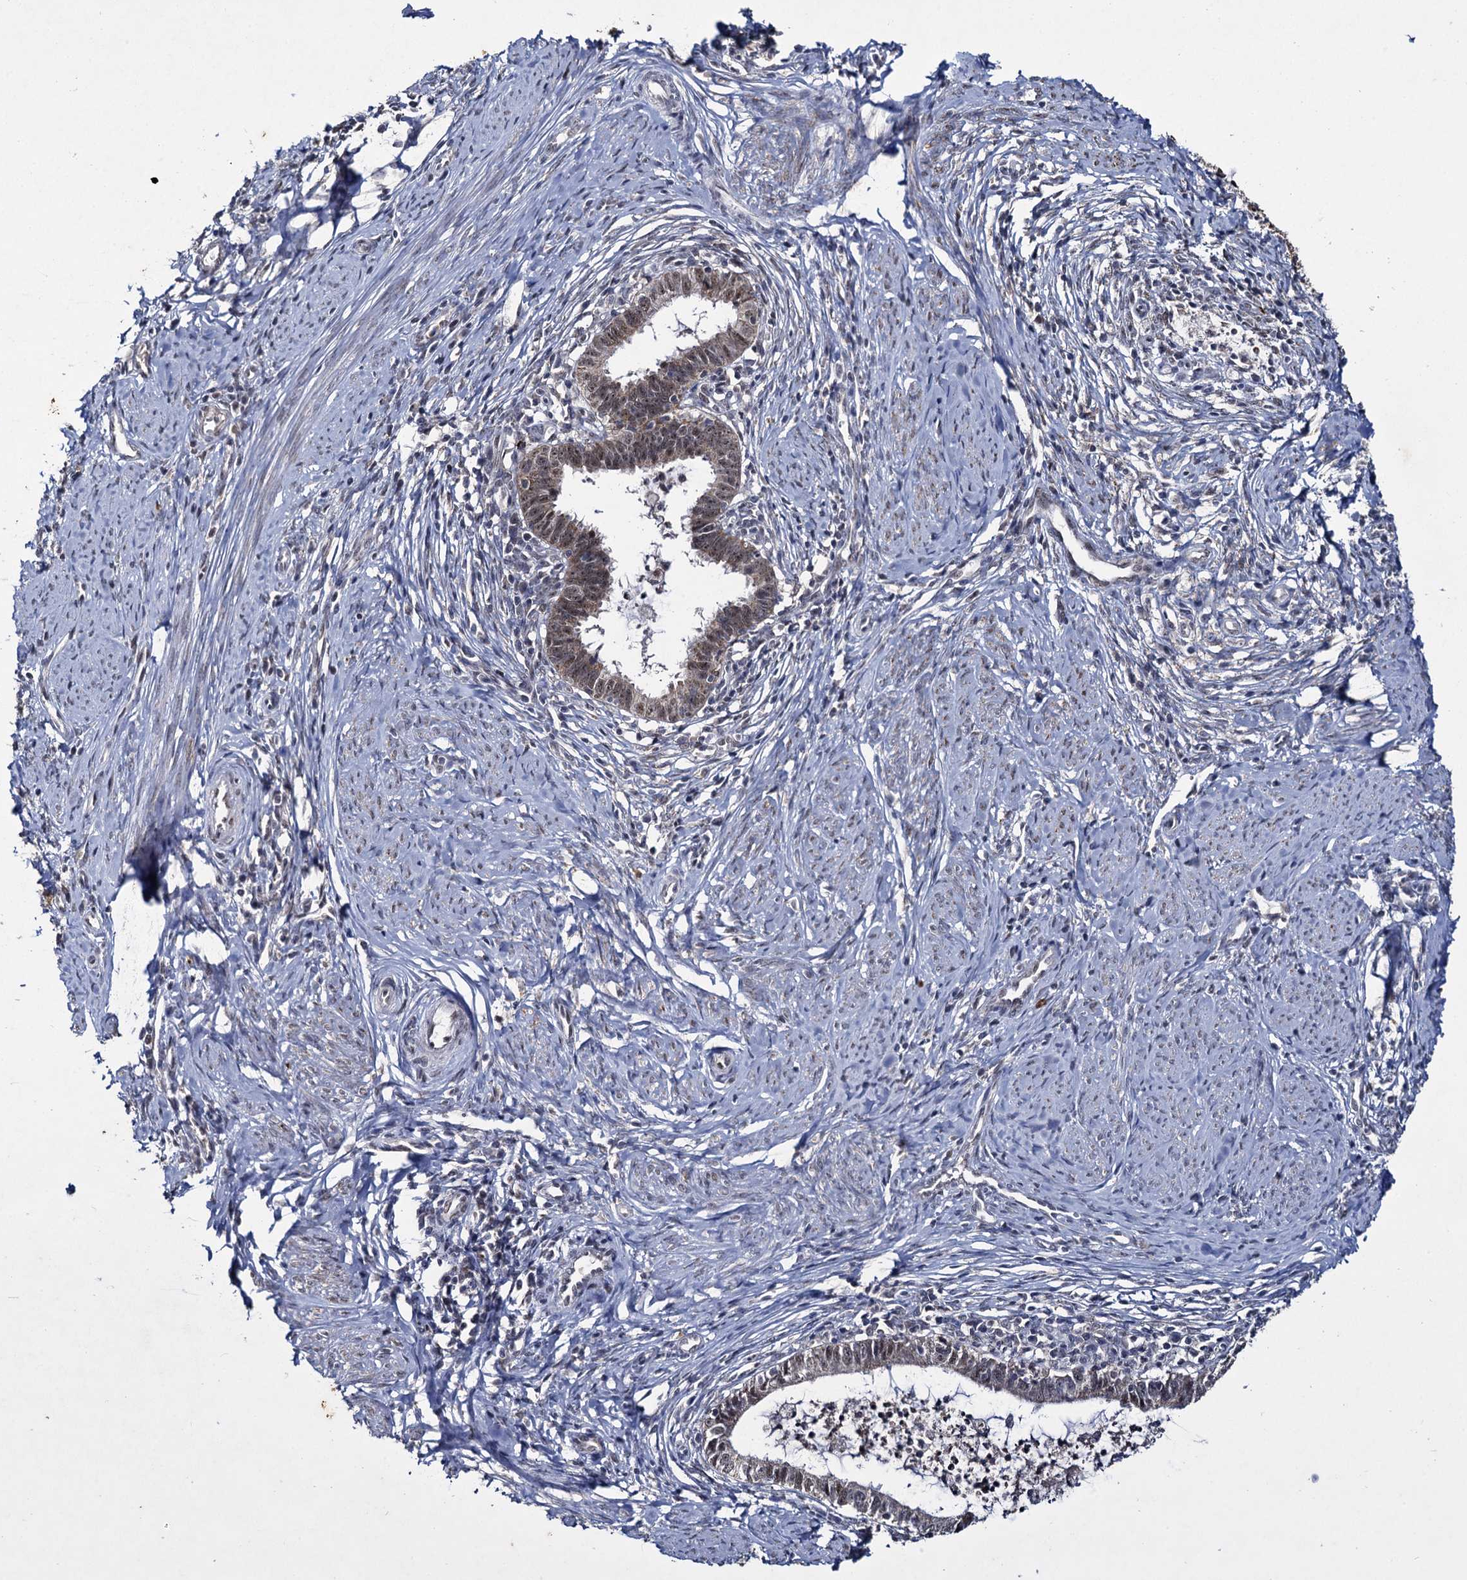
{"staining": {"intensity": "strong", "quantity": ">75%", "location": "cytoplasmic/membranous,nuclear"}, "tissue": "cervical cancer", "cell_type": "Tumor cells", "image_type": "cancer", "snomed": [{"axis": "morphology", "description": "Adenocarcinoma, NOS"}, {"axis": "topography", "description": "Cervix"}], "caption": "Cervical adenocarcinoma stained with a brown dye demonstrates strong cytoplasmic/membranous and nuclear positive staining in about >75% of tumor cells.", "gene": "RPUSD4", "patient": {"sex": "female", "age": 36}}